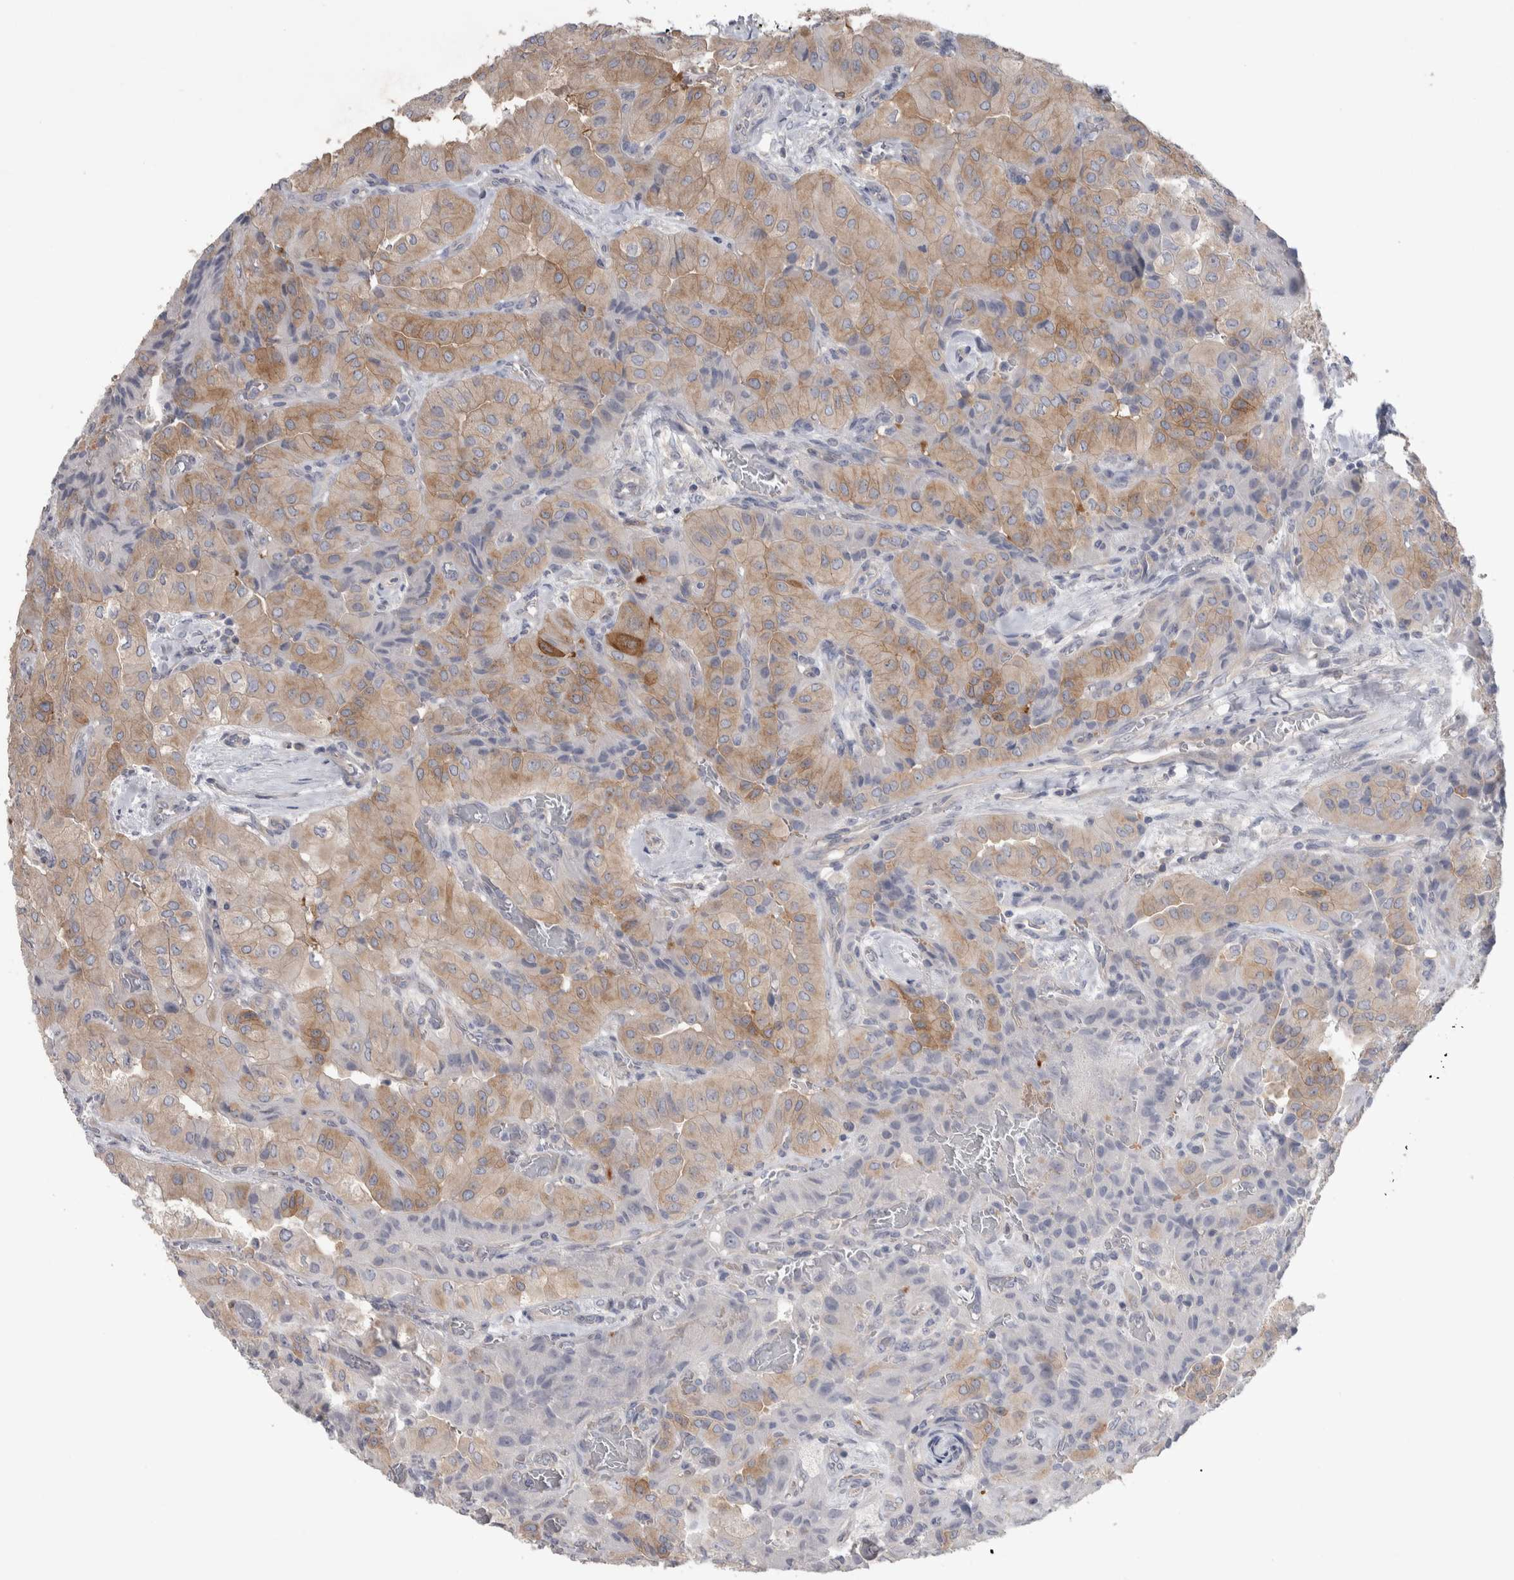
{"staining": {"intensity": "weak", "quantity": ">75%", "location": "cytoplasmic/membranous"}, "tissue": "thyroid cancer", "cell_type": "Tumor cells", "image_type": "cancer", "snomed": [{"axis": "morphology", "description": "Papillary adenocarcinoma, NOS"}, {"axis": "topography", "description": "Thyroid gland"}], "caption": "Weak cytoplasmic/membranous staining is identified in approximately >75% of tumor cells in thyroid cancer.", "gene": "GPHN", "patient": {"sex": "female", "age": 59}}